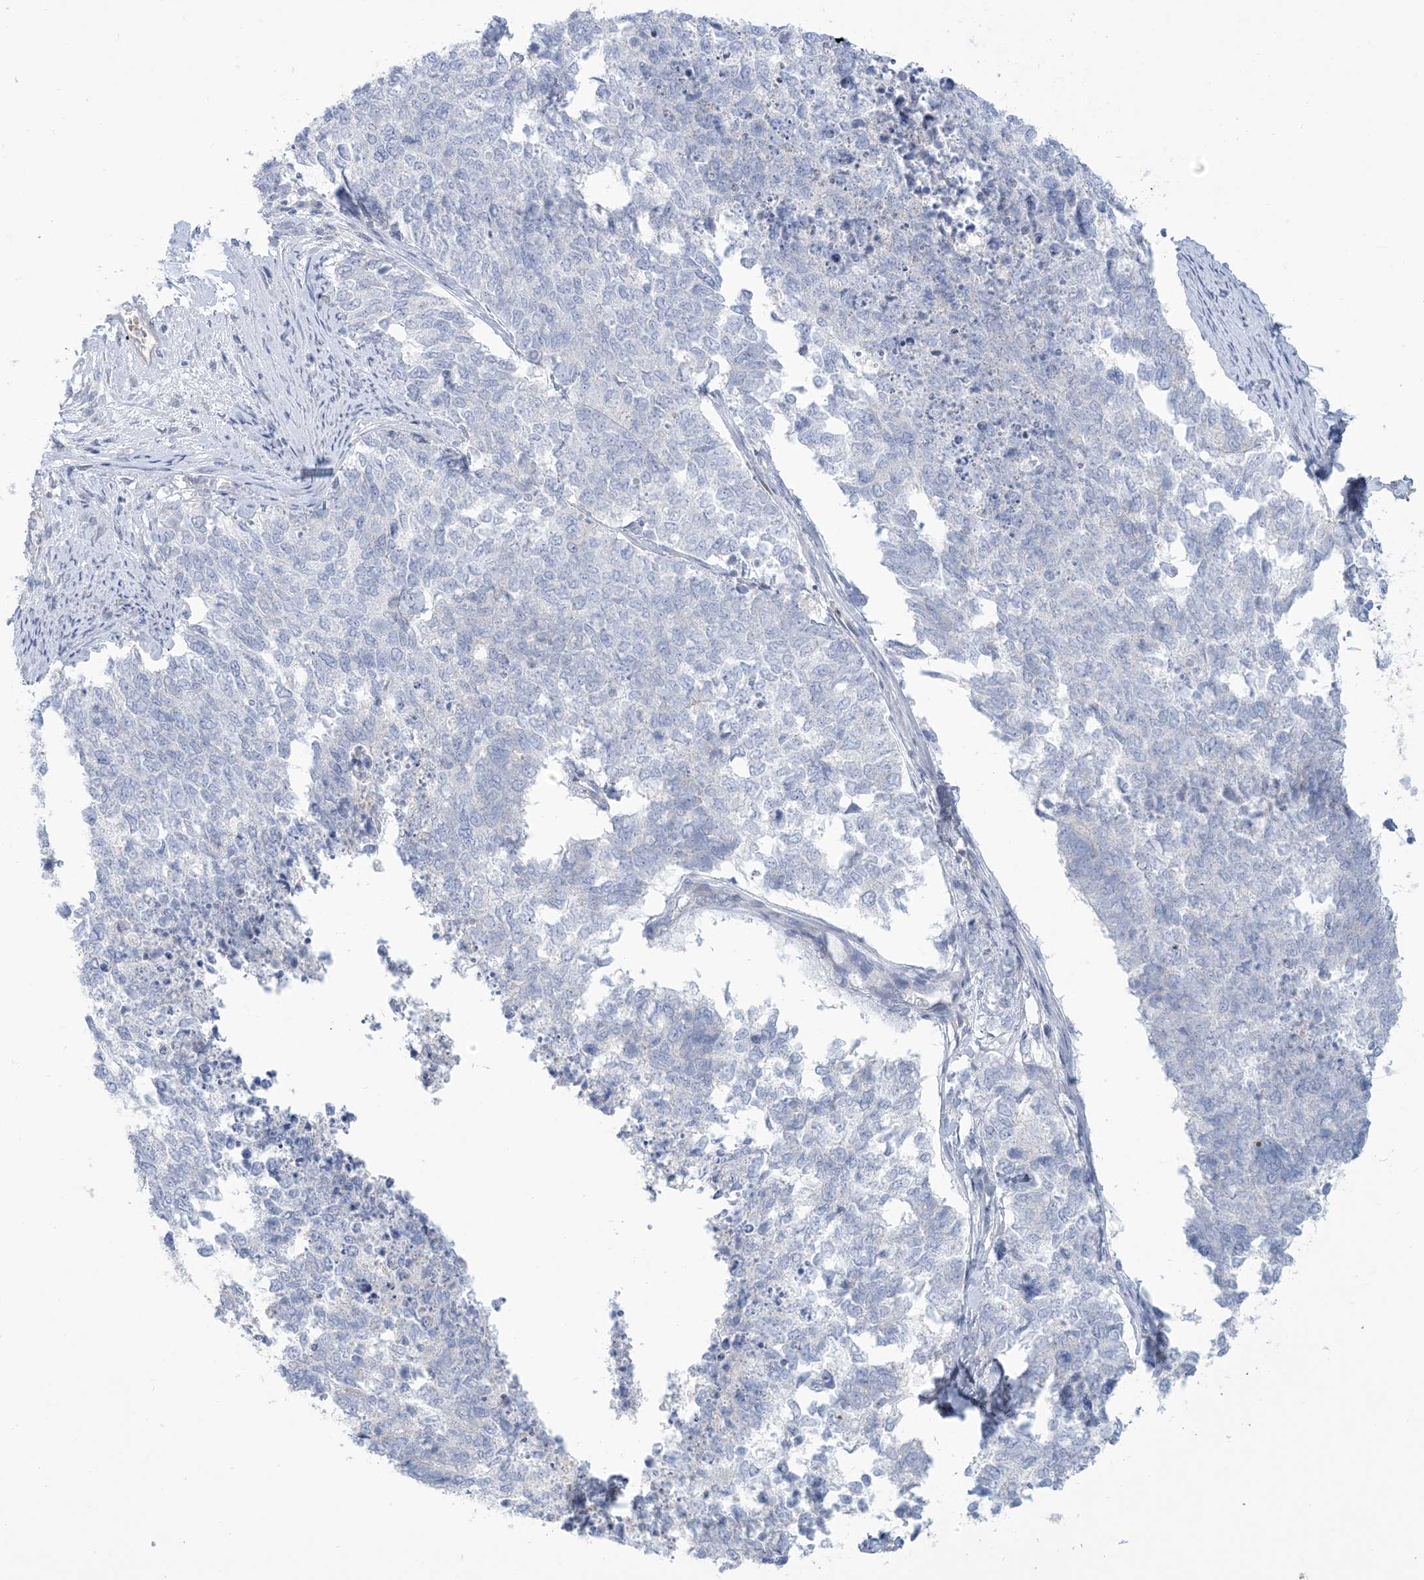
{"staining": {"intensity": "negative", "quantity": "none", "location": "none"}, "tissue": "cervical cancer", "cell_type": "Tumor cells", "image_type": "cancer", "snomed": [{"axis": "morphology", "description": "Squamous cell carcinoma, NOS"}, {"axis": "topography", "description": "Cervix"}], "caption": "Cervical cancer was stained to show a protein in brown. There is no significant staining in tumor cells. (Brightfield microscopy of DAB immunohistochemistry (IHC) at high magnification).", "gene": "MTHFD2L", "patient": {"sex": "female", "age": 63}}